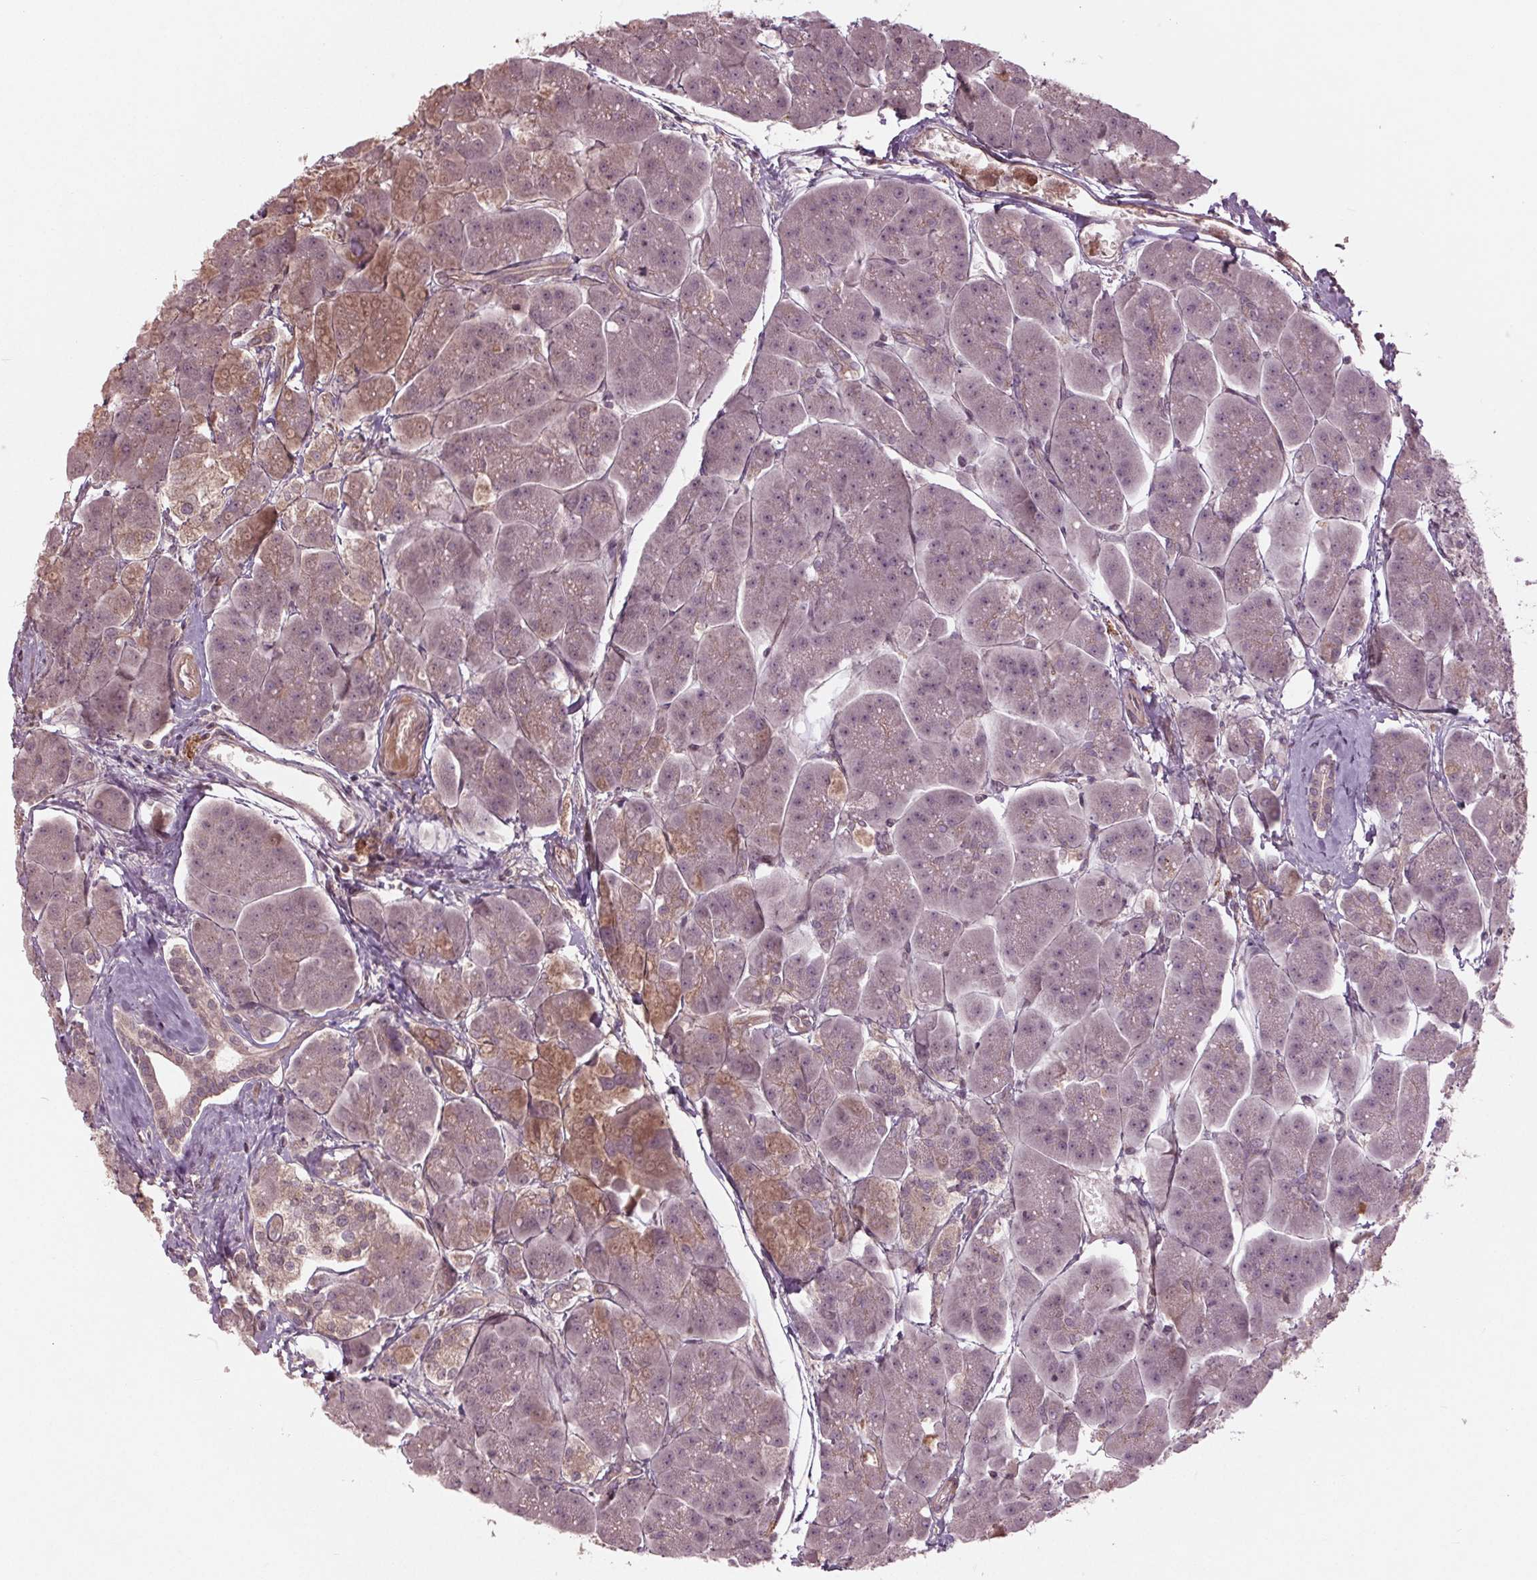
{"staining": {"intensity": "negative", "quantity": "none", "location": "none"}, "tissue": "pancreas", "cell_type": "Exocrine glandular cells", "image_type": "normal", "snomed": [{"axis": "morphology", "description": "Normal tissue, NOS"}, {"axis": "topography", "description": "Adipose tissue"}, {"axis": "topography", "description": "Pancreas"}, {"axis": "topography", "description": "Peripheral nerve tissue"}], "caption": "DAB immunohistochemical staining of benign human pancreas reveals no significant staining in exocrine glandular cells.", "gene": "CDKL4", "patient": {"sex": "female", "age": 58}}